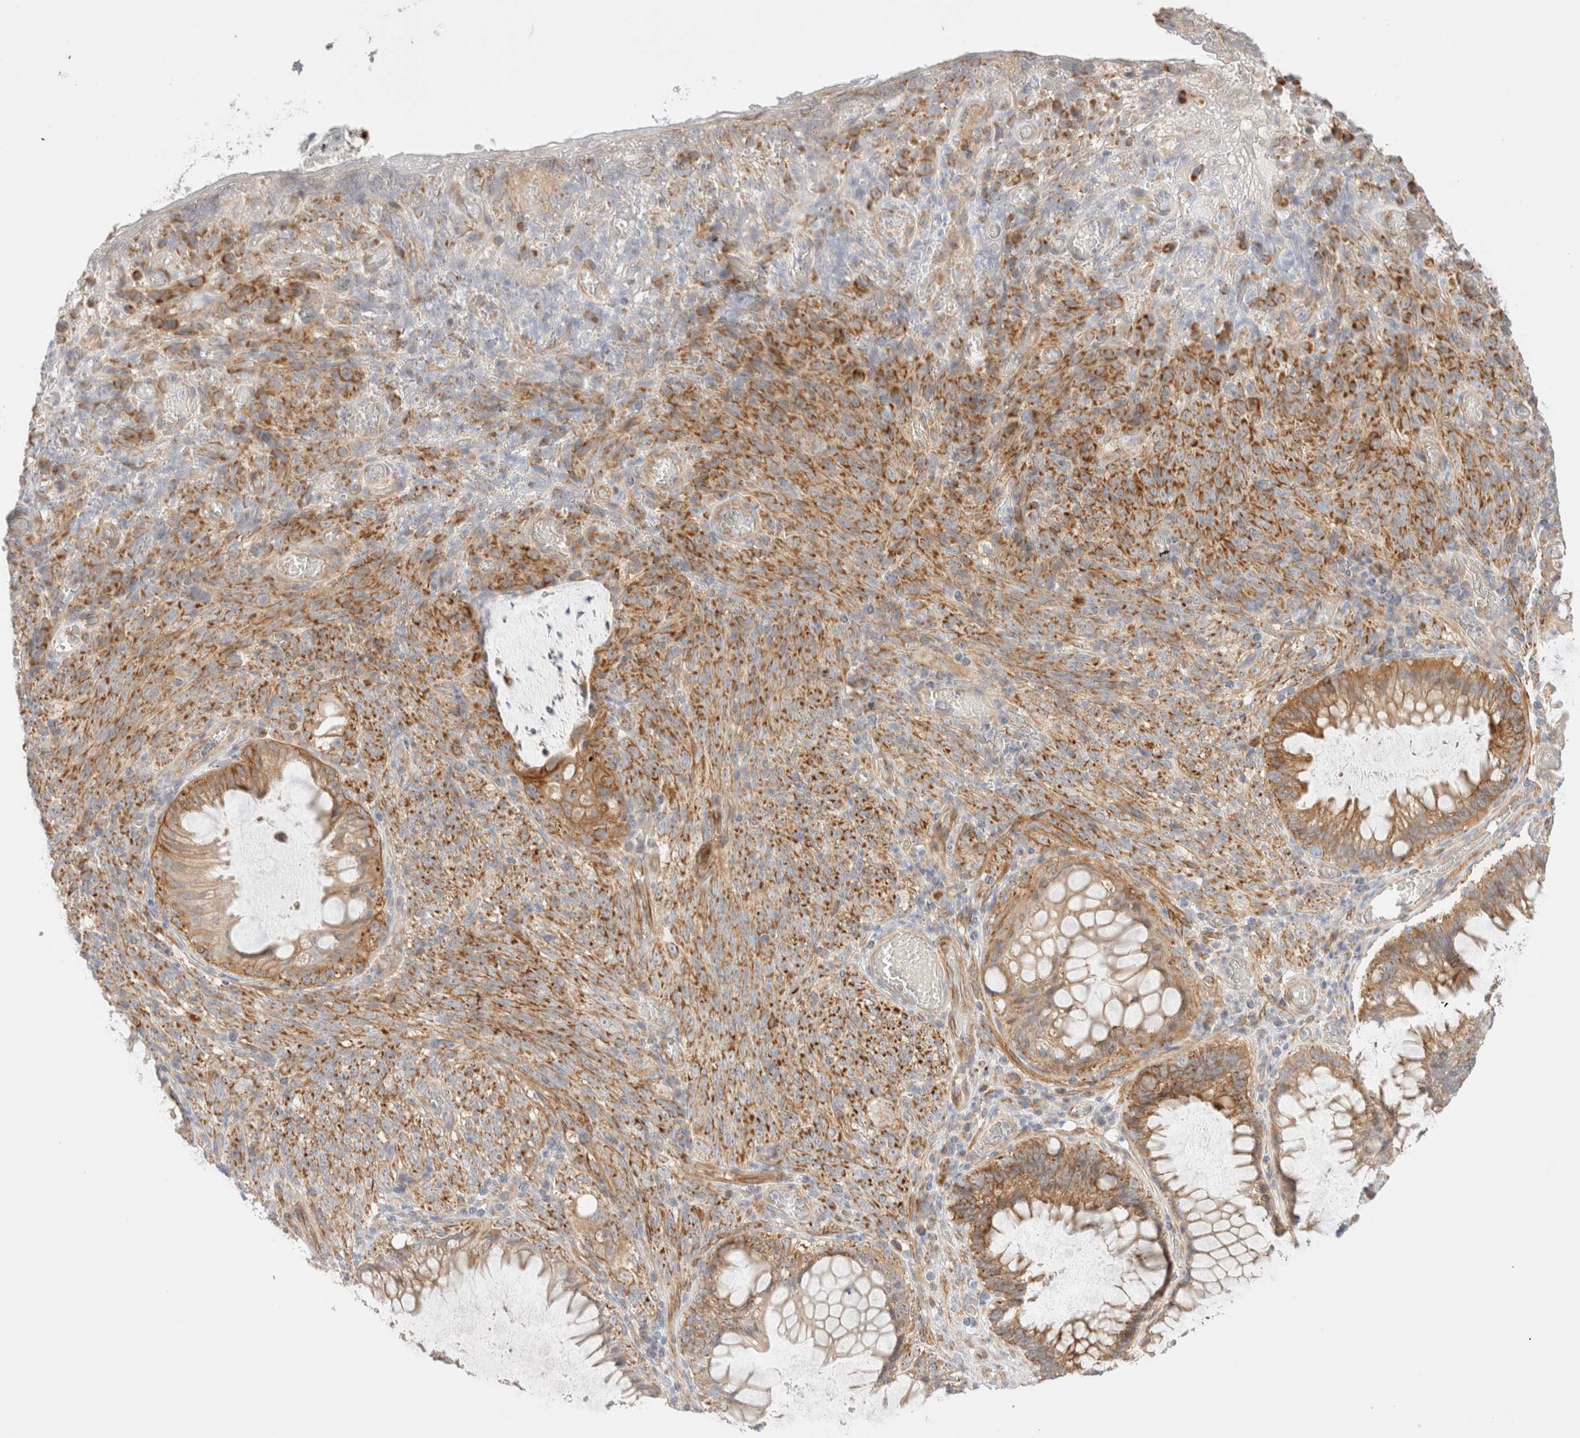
{"staining": {"intensity": "moderate", "quantity": ">75%", "location": "cytoplasmic/membranous"}, "tissue": "melanoma", "cell_type": "Tumor cells", "image_type": "cancer", "snomed": [{"axis": "morphology", "description": "Malignant melanoma, NOS"}, {"axis": "topography", "description": "Rectum"}], "caption": "Melanoma tissue shows moderate cytoplasmic/membranous positivity in approximately >75% of tumor cells", "gene": "MRM3", "patient": {"sex": "female", "age": 81}}